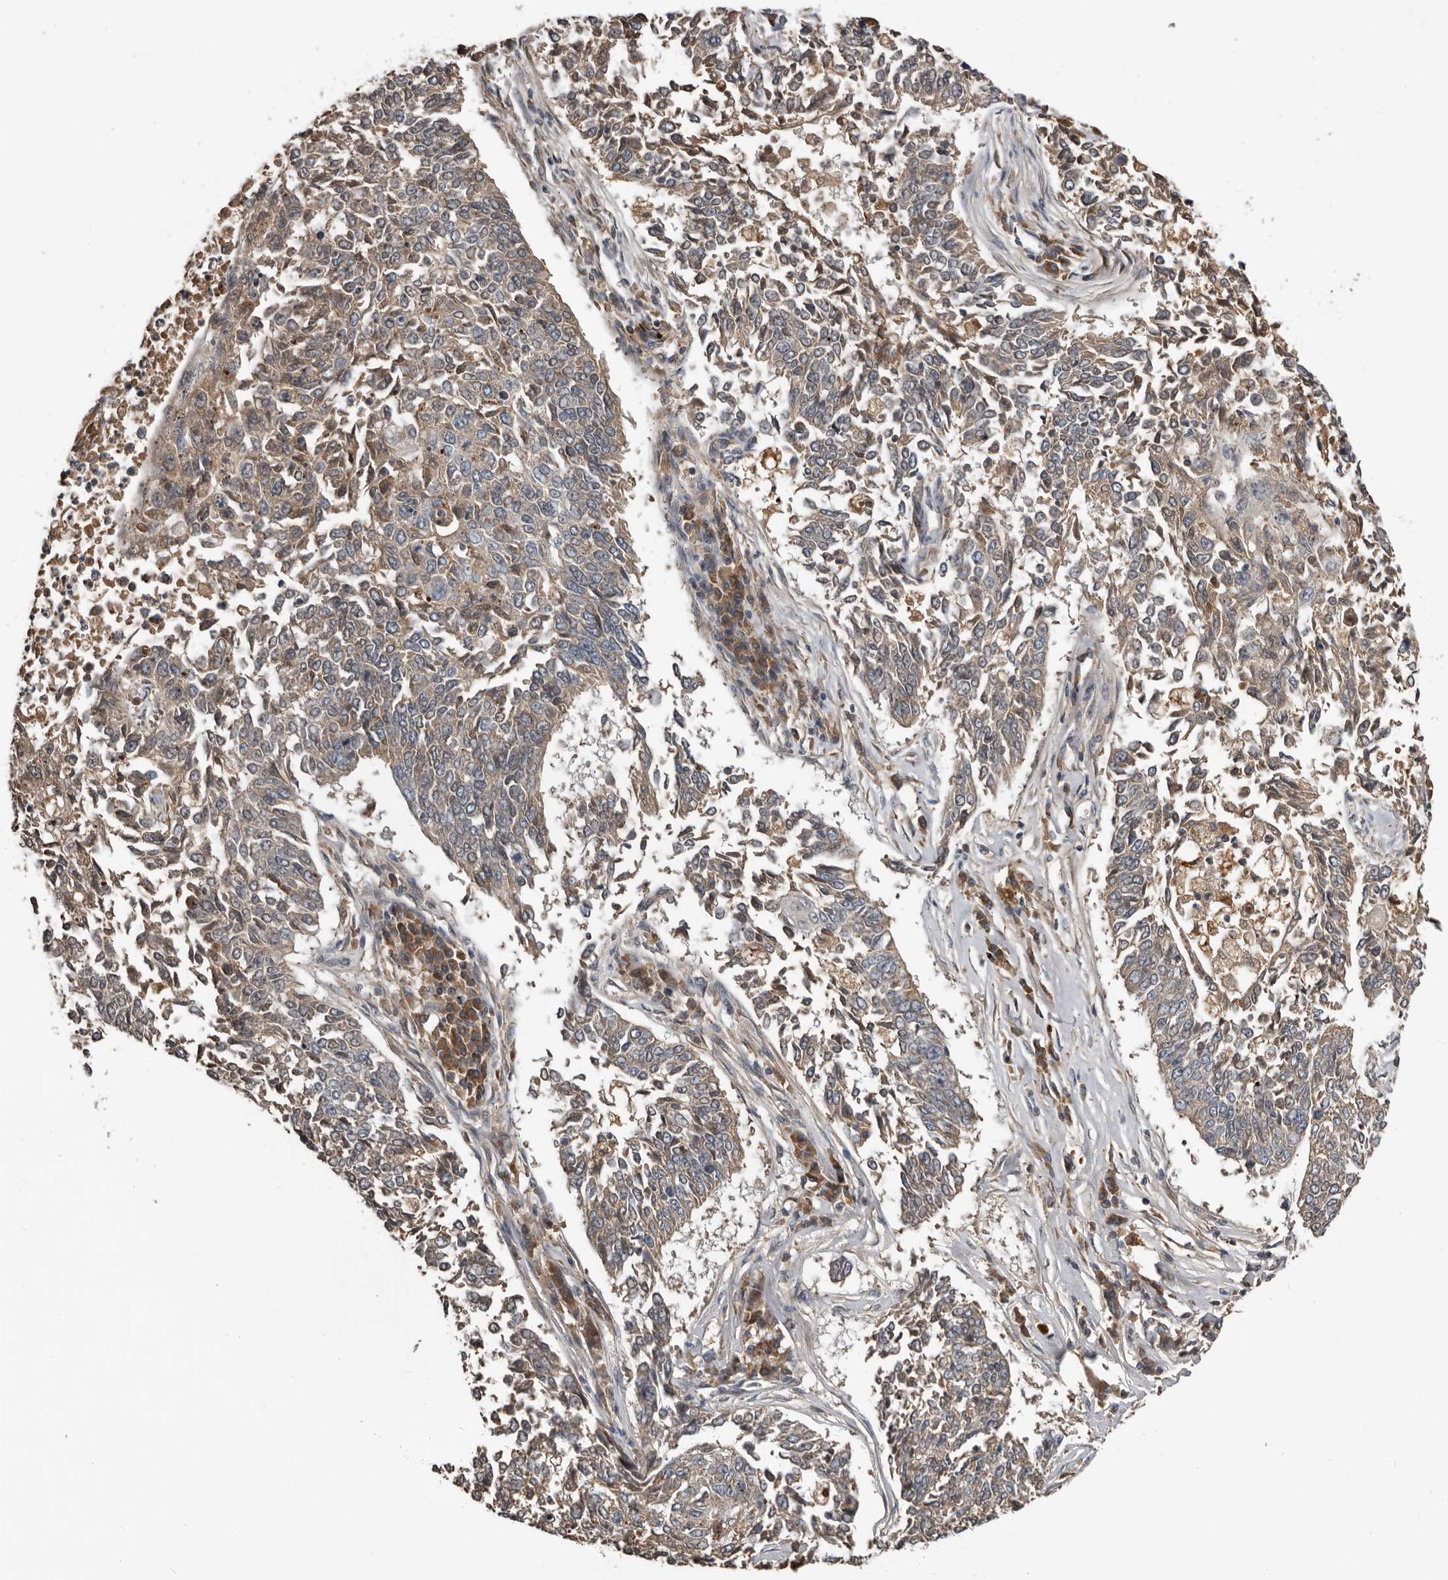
{"staining": {"intensity": "weak", "quantity": ">75%", "location": "cytoplasmic/membranous"}, "tissue": "lung cancer", "cell_type": "Tumor cells", "image_type": "cancer", "snomed": [{"axis": "morphology", "description": "Normal tissue, NOS"}, {"axis": "morphology", "description": "Squamous cell carcinoma, NOS"}, {"axis": "topography", "description": "Cartilage tissue"}, {"axis": "topography", "description": "Bronchus"}, {"axis": "topography", "description": "Lung"}], "caption": "Protein staining shows weak cytoplasmic/membranous positivity in approximately >75% of tumor cells in squamous cell carcinoma (lung). The staining was performed using DAB to visualize the protein expression in brown, while the nuclei were stained in blue with hematoxylin (Magnification: 20x).", "gene": "NMUR1", "patient": {"sex": "female", "age": 49}}